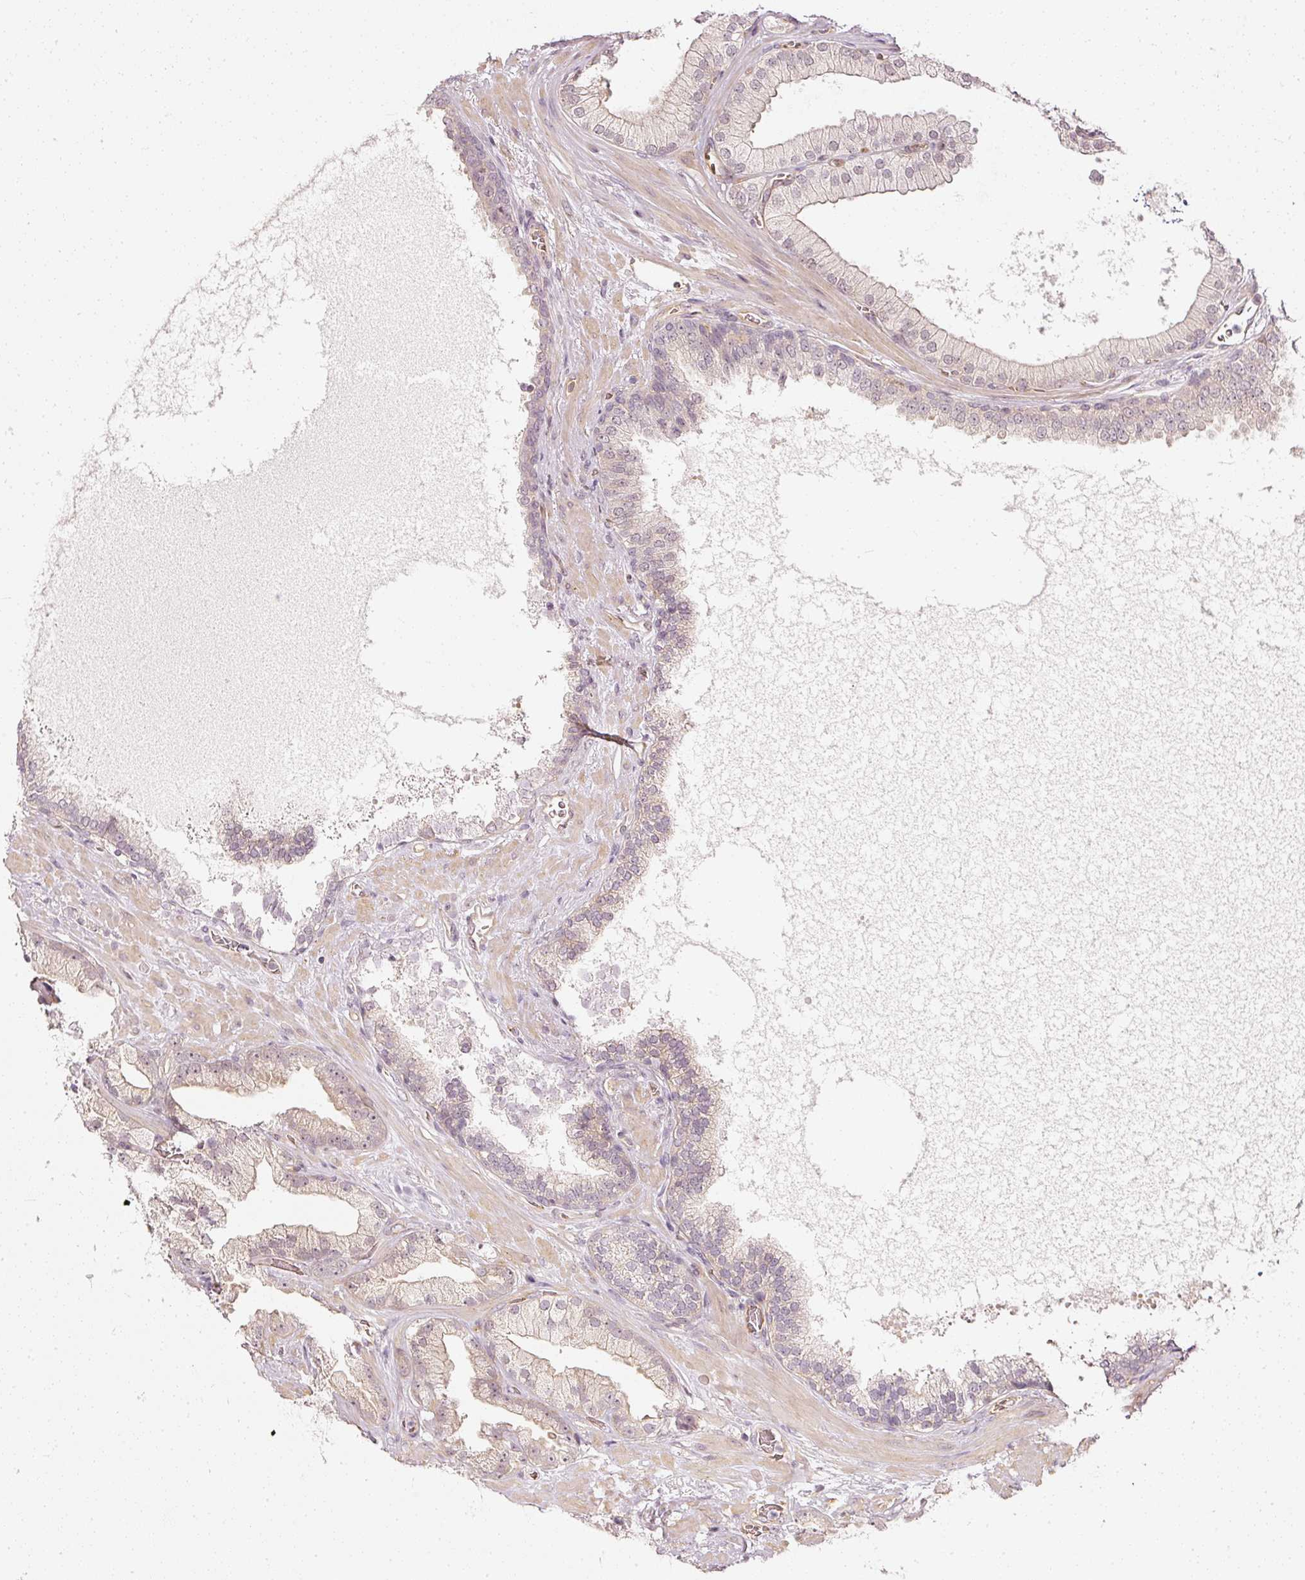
{"staining": {"intensity": "negative", "quantity": "none", "location": "none"}, "tissue": "prostate cancer", "cell_type": "Tumor cells", "image_type": "cancer", "snomed": [{"axis": "morphology", "description": "Adenocarcinoma, High grade"}, {"axis": "topography", "description": "Prostate"}], "caption": "Immunohistochemical staining of human prostate cancer displays no significant expression in tumor cells. (DAB immunohistochemistry visualized using brightfield microscopy, high magnification).", "gene": "DRD2", "patient": {"sex": "male", "age": 68}}